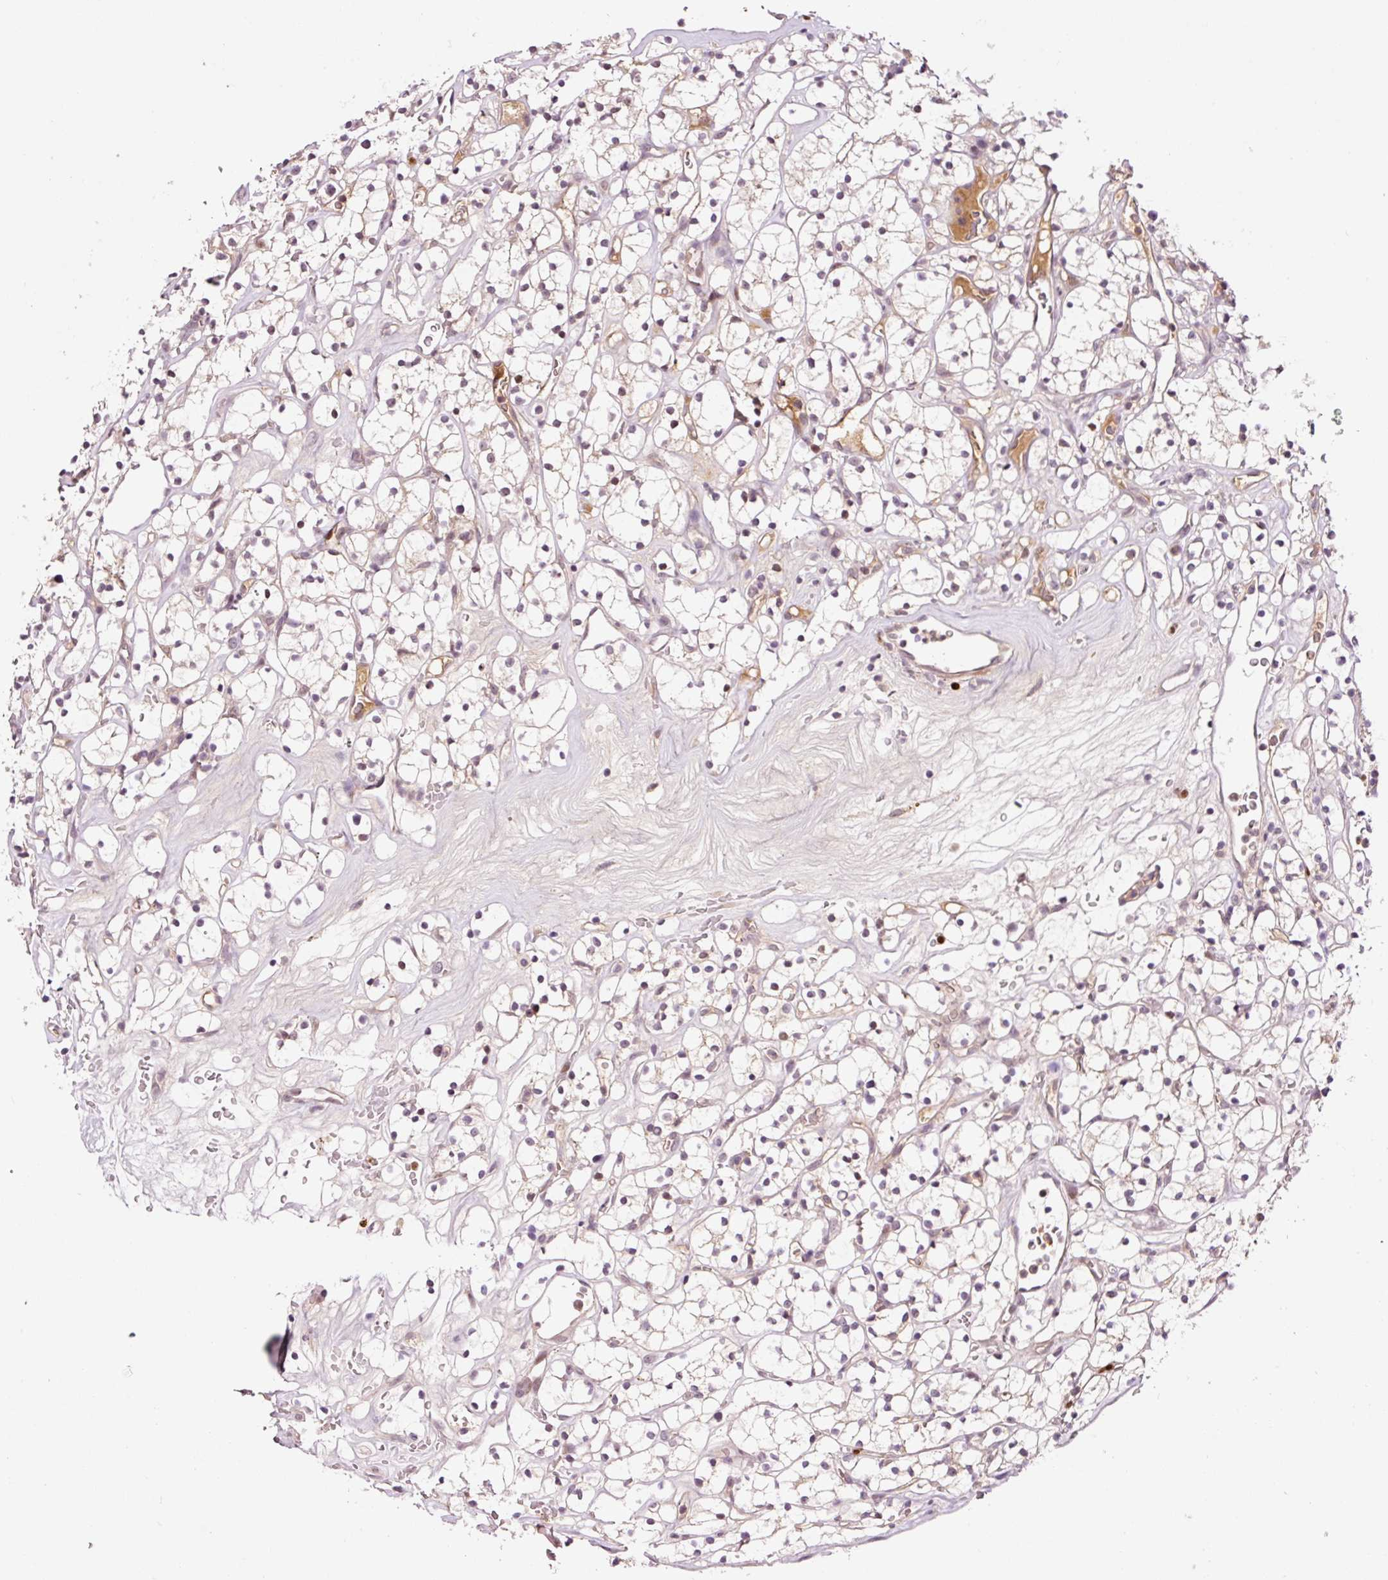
{"staining": {"intensity": "negative", "quantity": "none", "location": "none"}, "tissue": "renal cancer", "cell_type": "Tumor cells", "image_type": "cancer", "snomed": [{"axis": "morphology", "description": "Adenocarcinoma, NOS"}, {"axis": "topography", "description": "Kidney"}], "caption": "An image of renal cancer stained for a protein reveals no brown staining in tumor cells.", "gene": "DPPA4", "patient": {"sex": "female", "age": 64}}